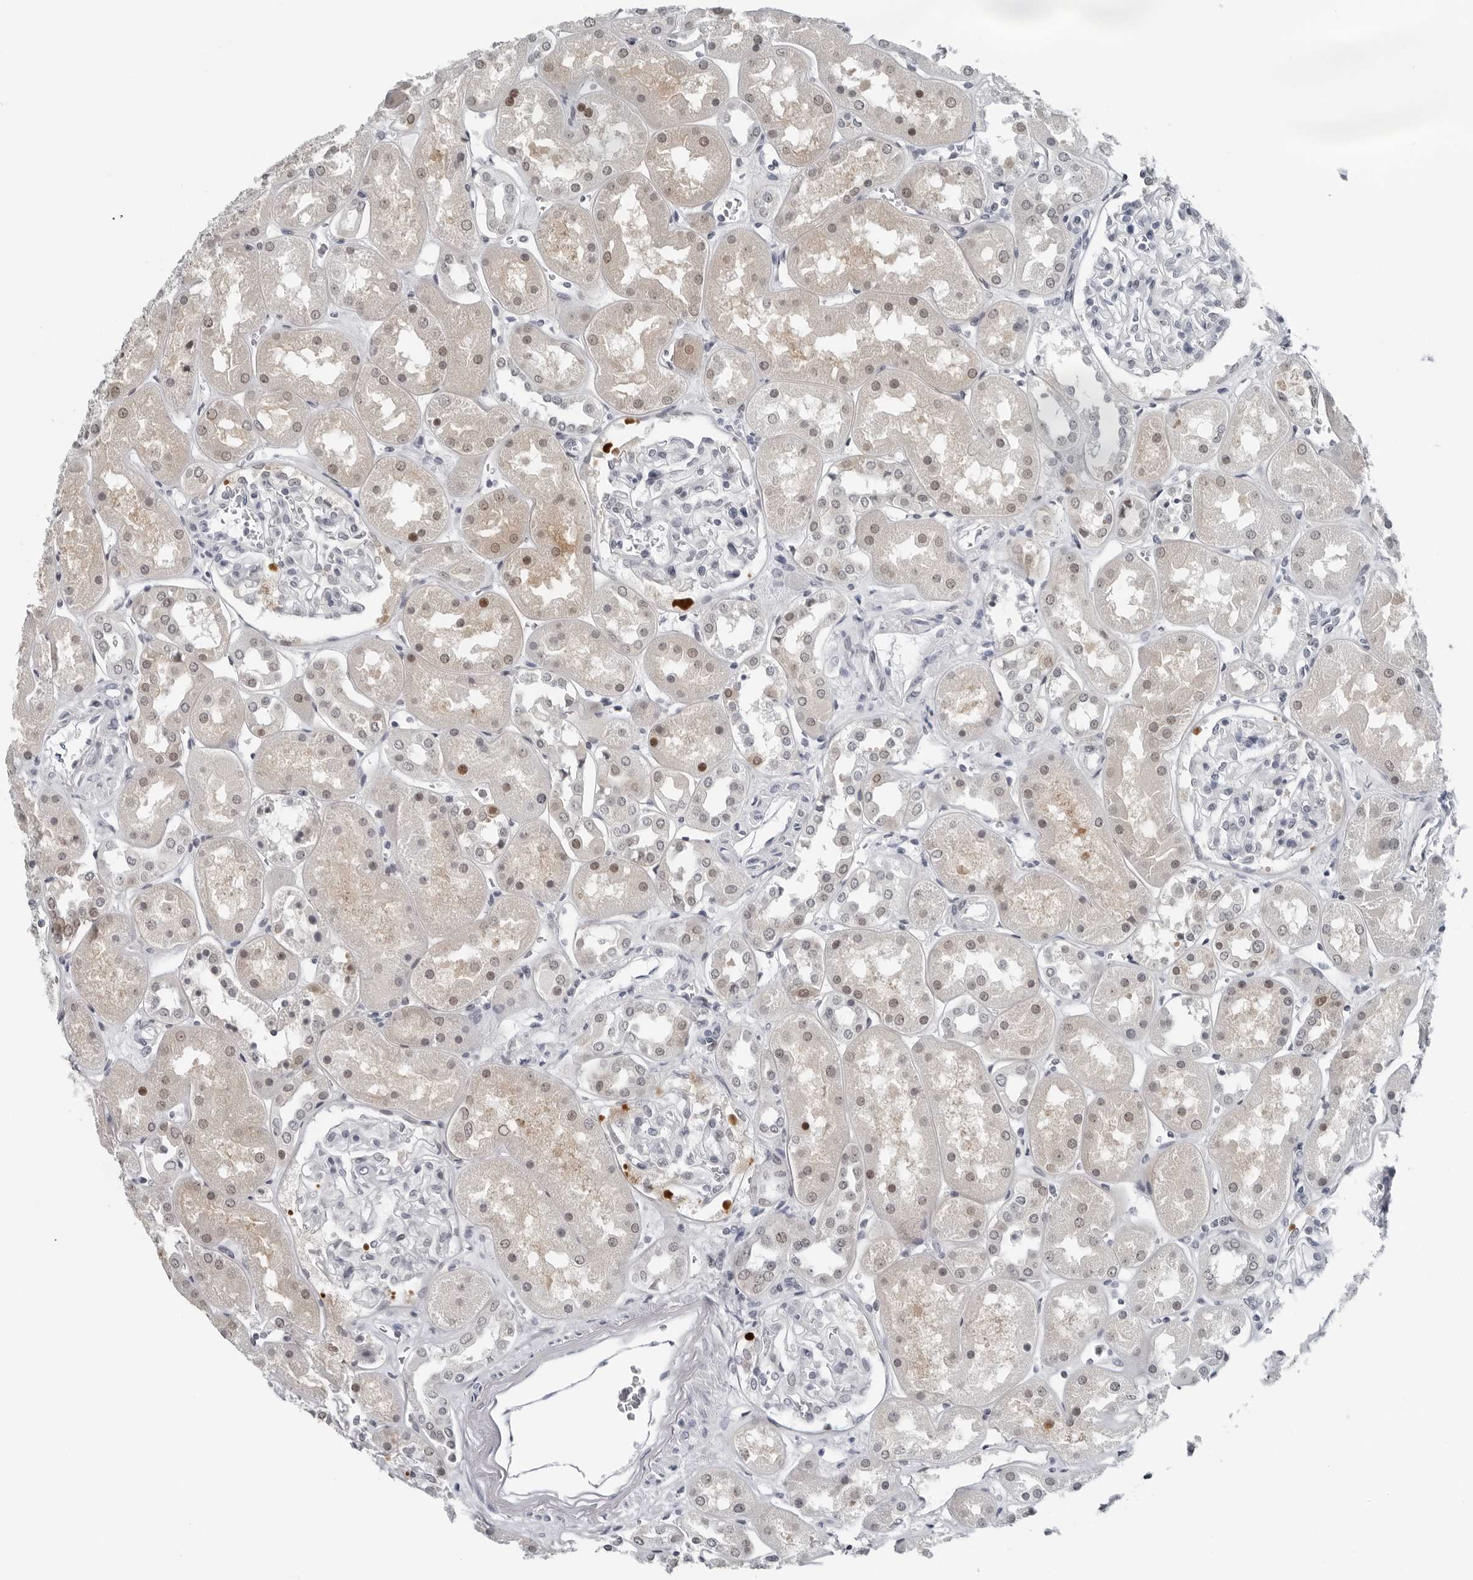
{"staining": {"intensity": "negative", "quantity": "none", "location": "none"}, "tissue": "kidney", "cell_type": "Cells in glomeruli", "image_type": "normal", "snomed": [{"axis": "morphology", "description": "Normal tissue, NOS"}, {"axis": "topography", "description": "Kidney"}], "caption": "Immunohistochemistry of unremarkable human kidney reveals no expression in cells in glomeruli.", "gene": "PPP1R42", "patient": {"sex": "male", "age": 70}}